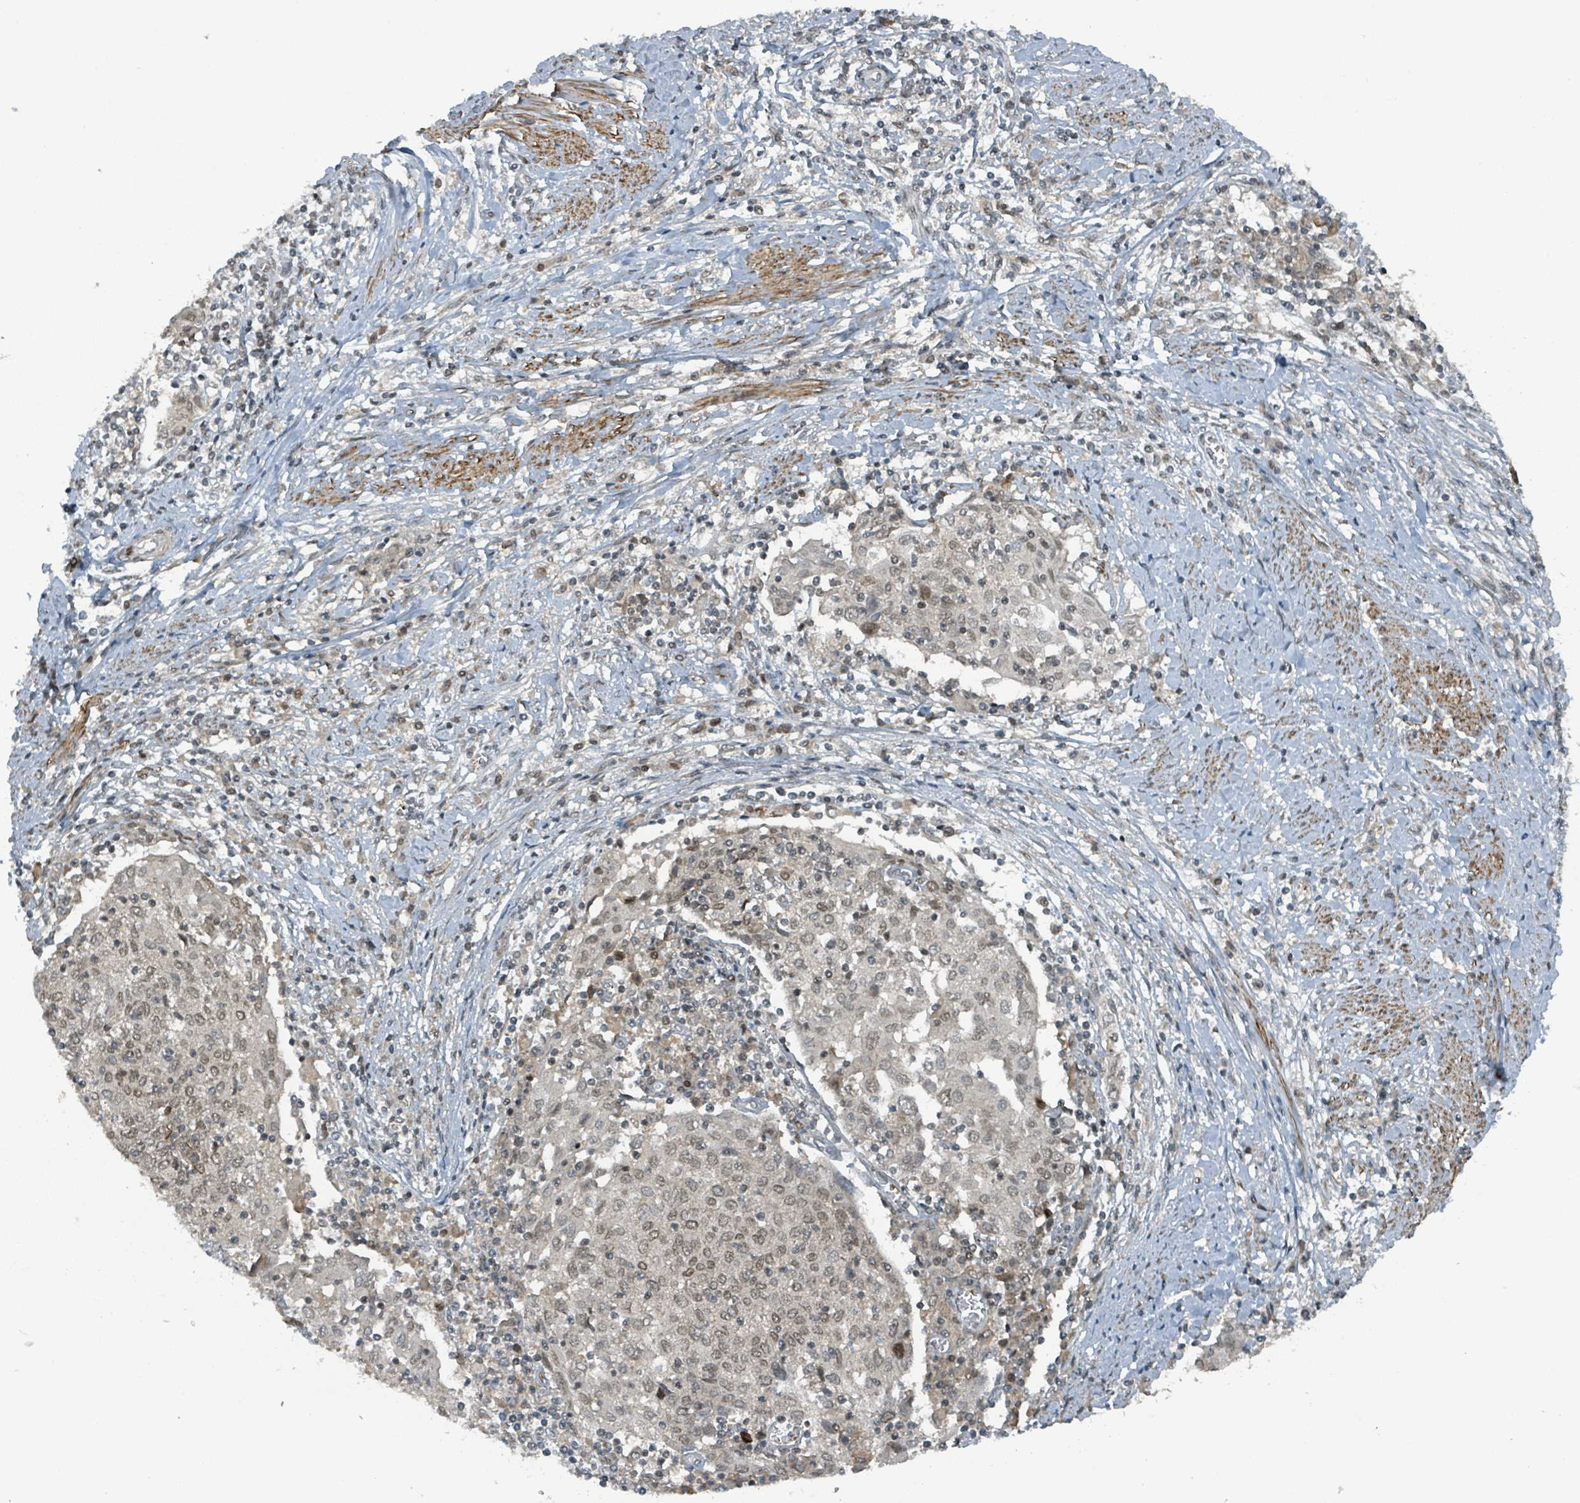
{"staining": {"intensity": "weak", "quantity": ">75%", "location": "nuclear"}, "tissue": "cervical cancer", "cell_type": "Tumor cells", "image_type": "cancer", "snomed": [{"axis": "morphology", "description": "Squamous cell carcinoma, NOS"}, {"axis": "topography", "description": "Cervix"}], "caption": "This photomicrograph demonstrates immunohistochemistry (IHC) staining of human cervical squamous cell carcinoma, with low weak nuclear staining in about >75% of tumor cells.", "gene": "PHIP", "patient": {"sex": "female", "age": 52}}